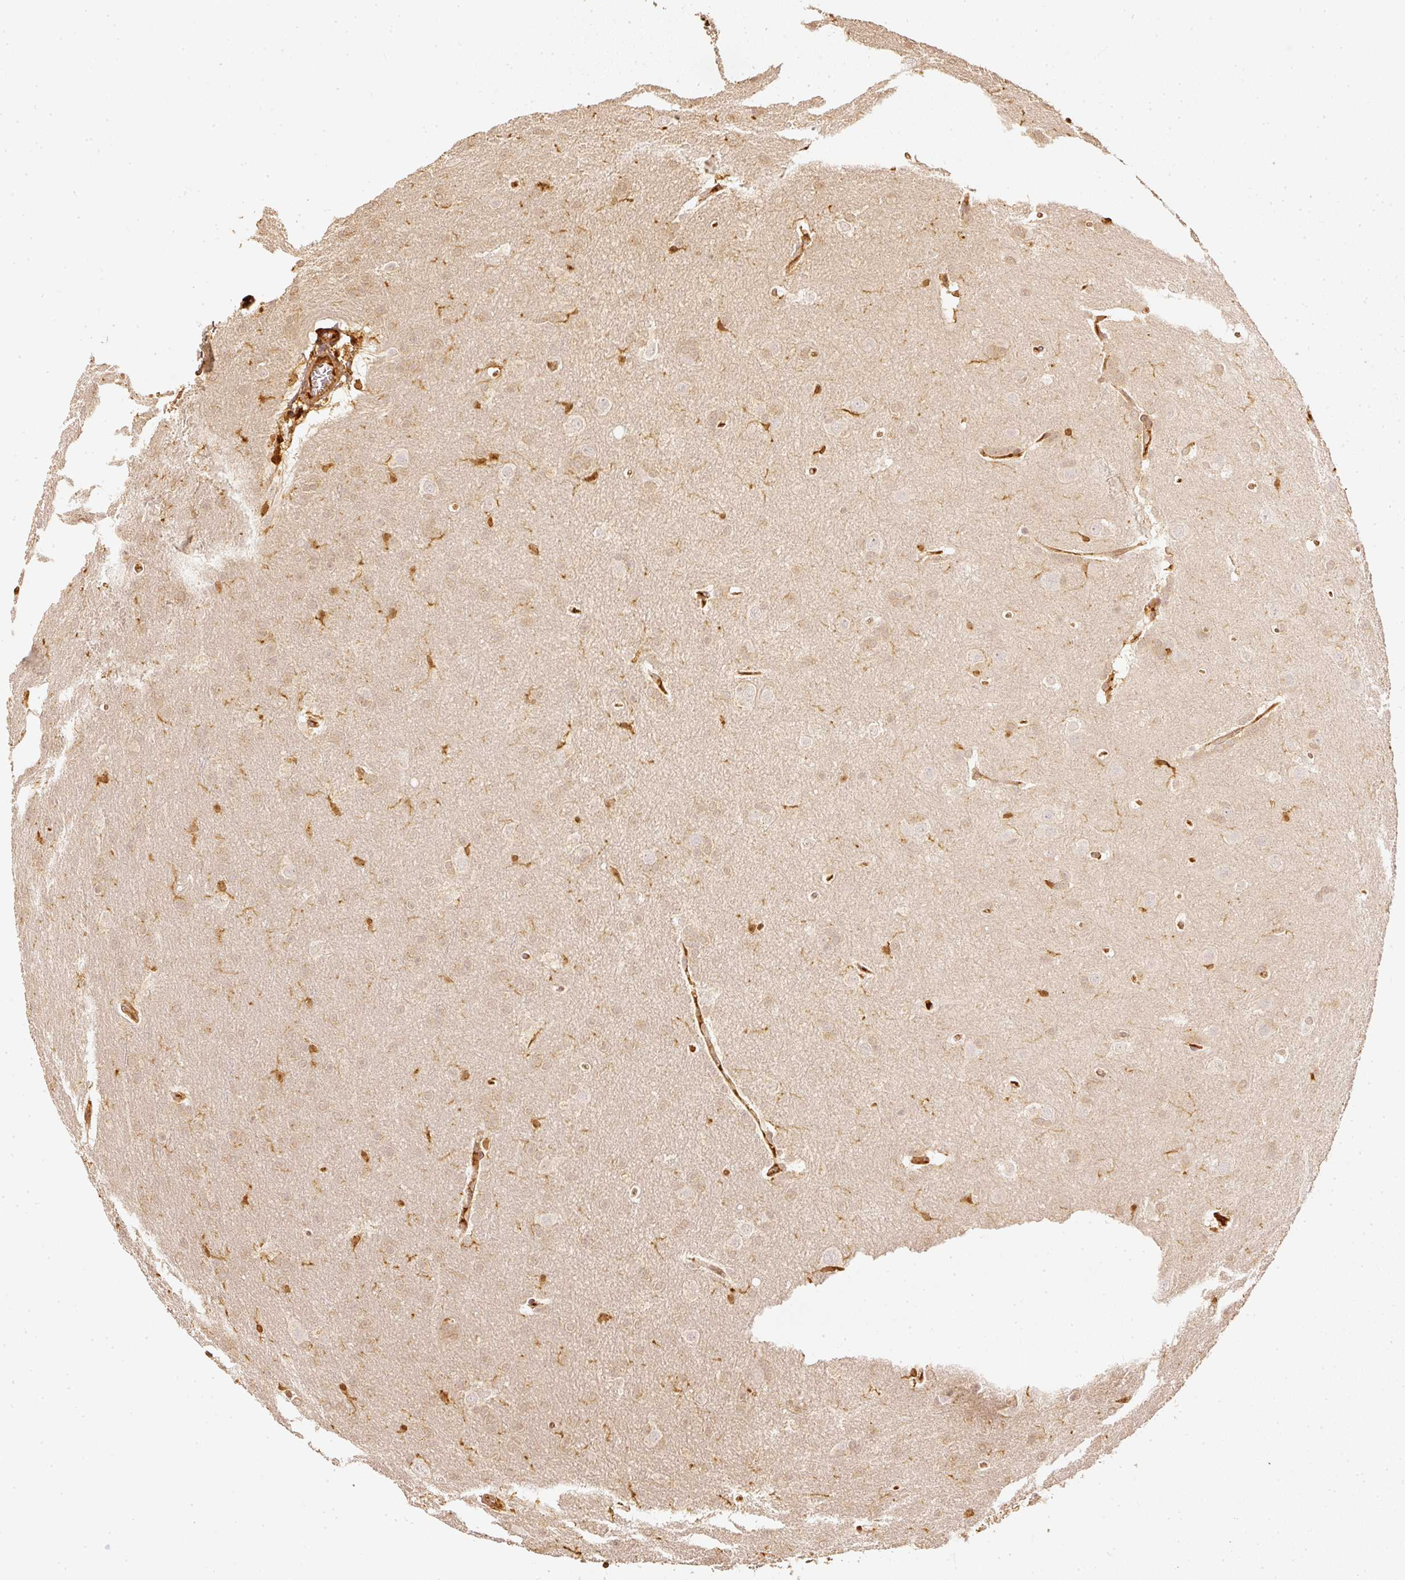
{"staining": {"intensity": "weak", "quantity": "<25%", "location": "cytoplasmic/membranous"}, "tissue": "glioma", "cell_type": "Tumor cells", "image_type": "cancer", "snomed": [{"axis": "morphology", "description": "Glioma, malignant, Low grade"}, {"axis": "topography", "description": "Brain"}], "caption": "Photomicrograph shows no significant protein expression in tumor cells of low-grade glioma (malignant).", "gene": "PFN1", "patient": {"sex": "female", "age": 32}}